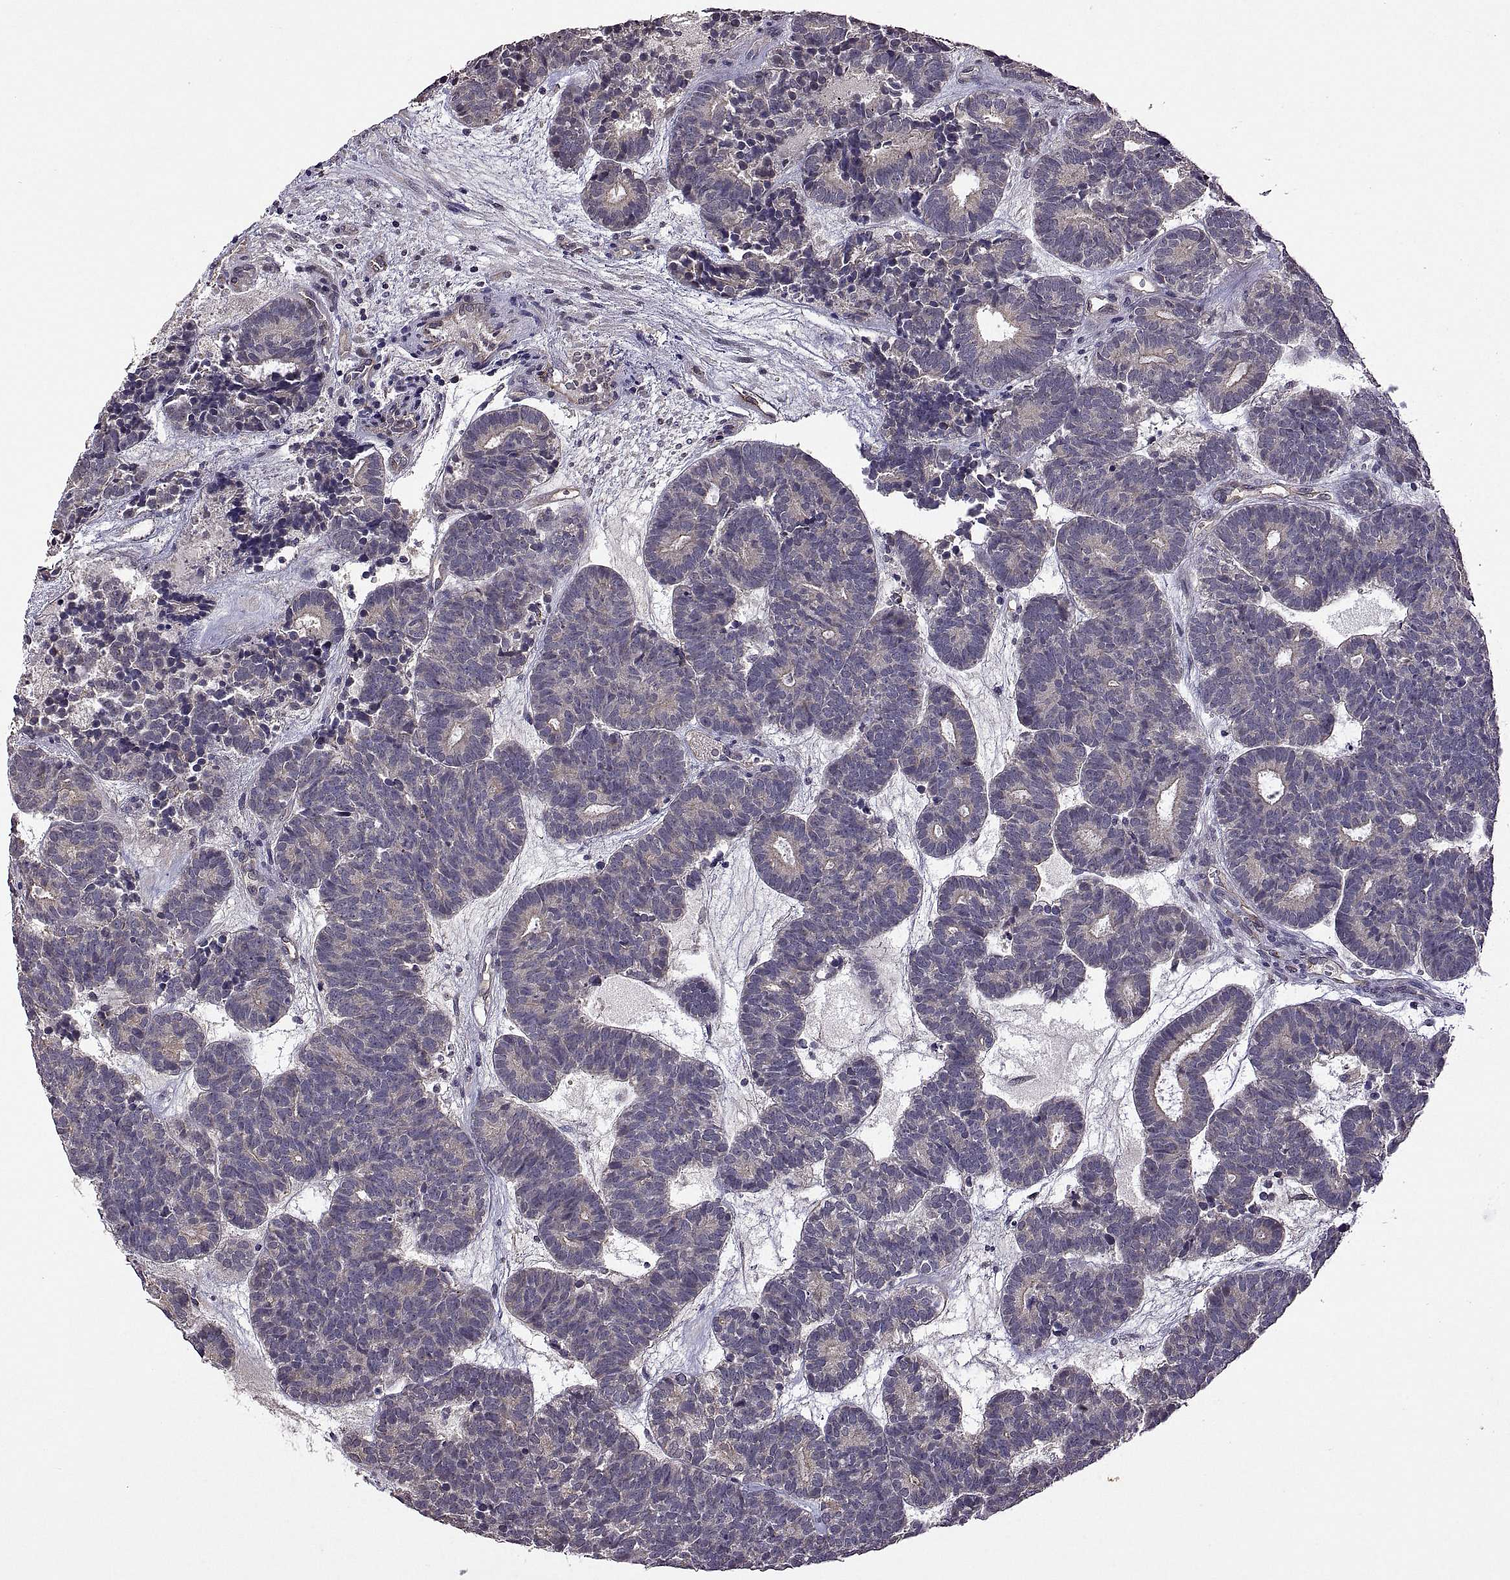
{"staining": {"intensity": "negative", "quantity": "none", "location": "none"}, "tissue": "head and neck cancer", "cell_type": "Tumor cells", "image_type": "cancer", "snomed": [{"axis": "morphology", "description": "Adenocarcinoma, NOS"}, {"axis": "topography", "description": "Head-Neck"}], "caption": "Immunohistochemistry (IHC) of head and neck adenocarcinoma exhibits no expression in tumor cells.", "gene": "LAMA1", "patient": {"sex": "female", "age": 81}}